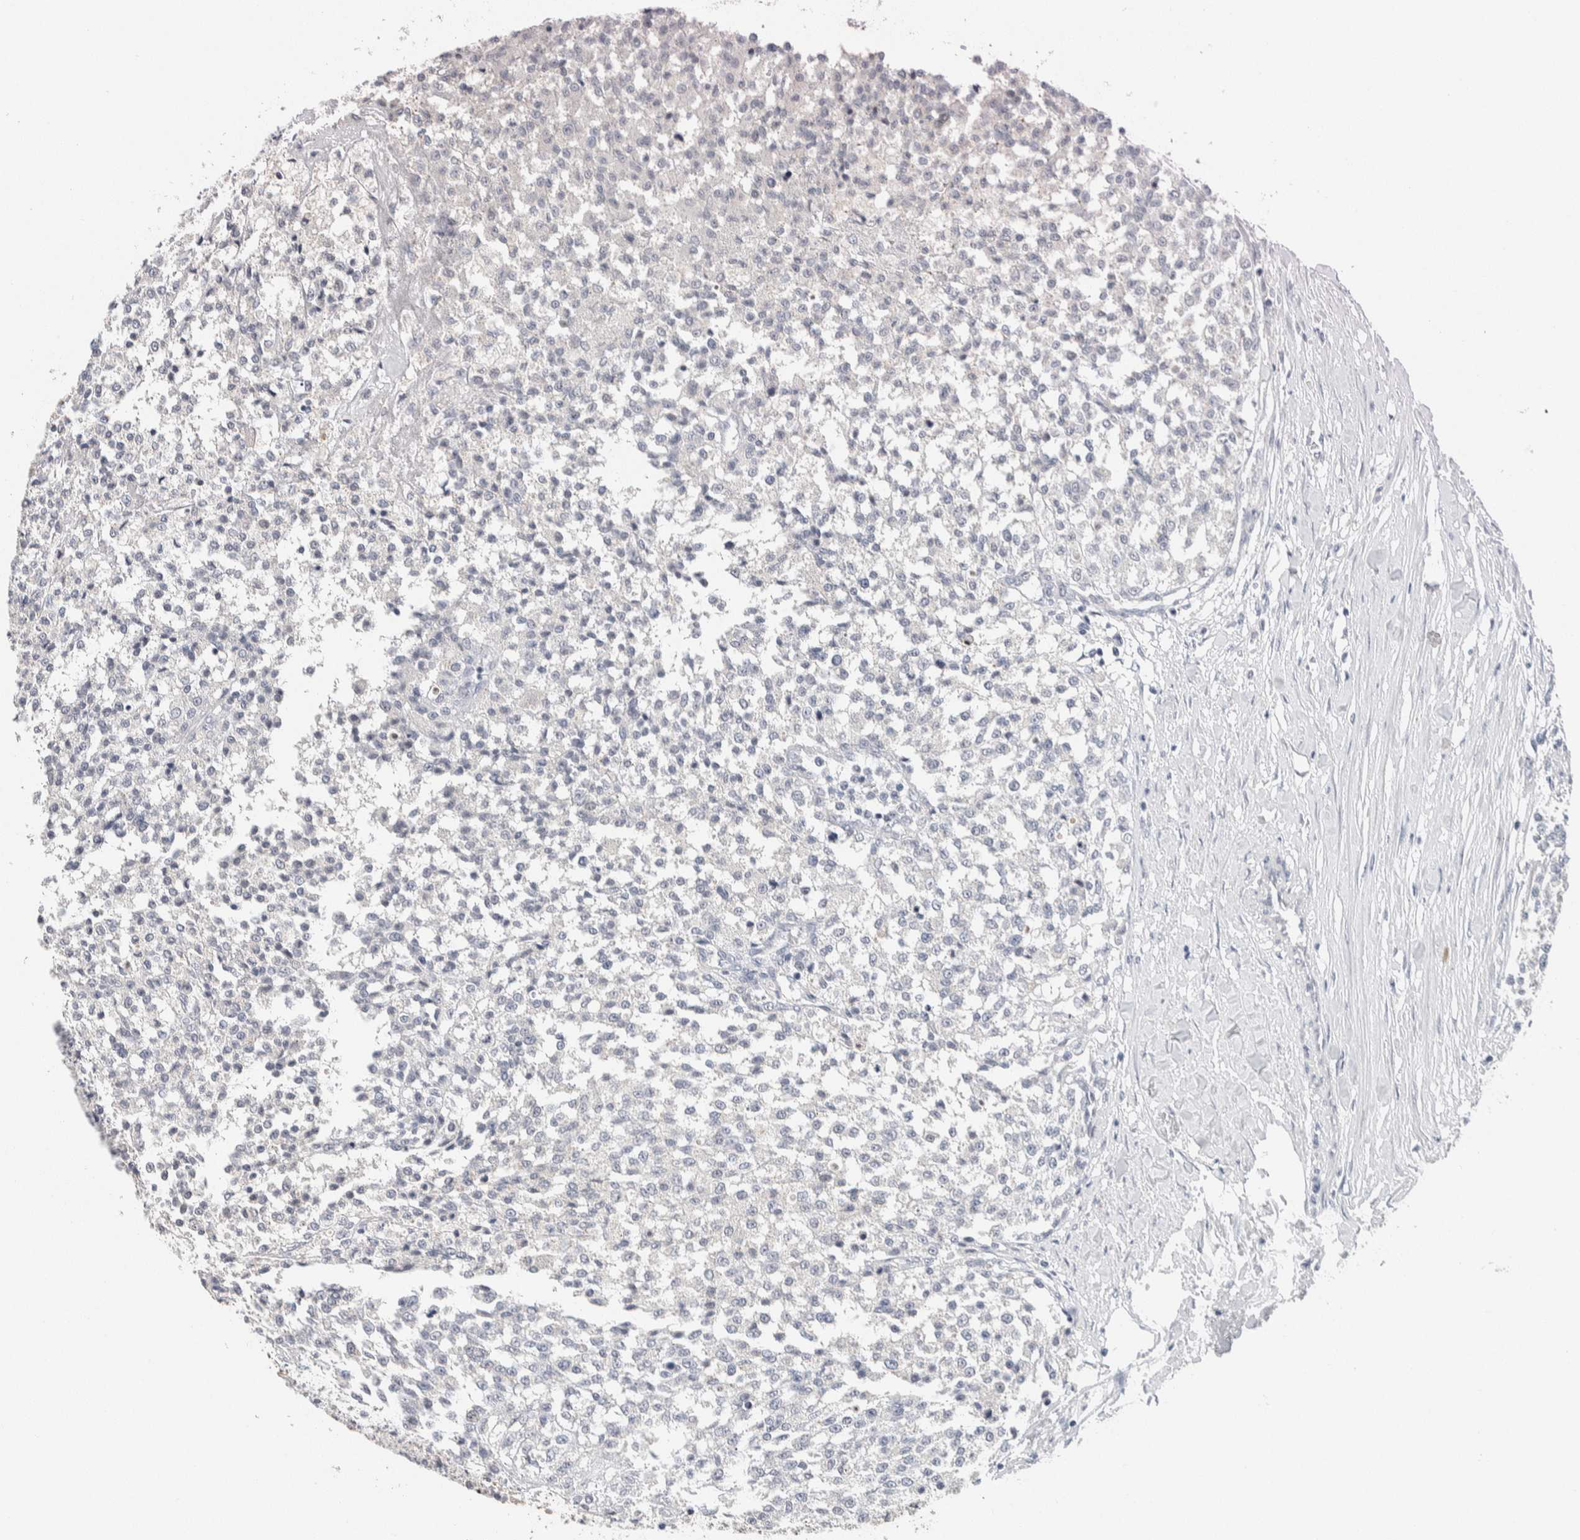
{"staining": {"intensity": "negative", "quantity": "none", "location": "none"}, "tissue": "testis cancer", "cell_type": "Tumor cells", "image_type": "cancer", "snomed": [{"axis": "morphology", "description": "Seminoma, NOS"}, {"axis": "topography", "description": "Testis"}], "caption": "Immunohistochemistry (IHC) histopathology image of neoplastic tissue: human seminoma (testis) stained with DAB displays no significant protein staining in tumor cells.", "gene": "SCN2A", "patient": {"sex": "male", "age": 59}}